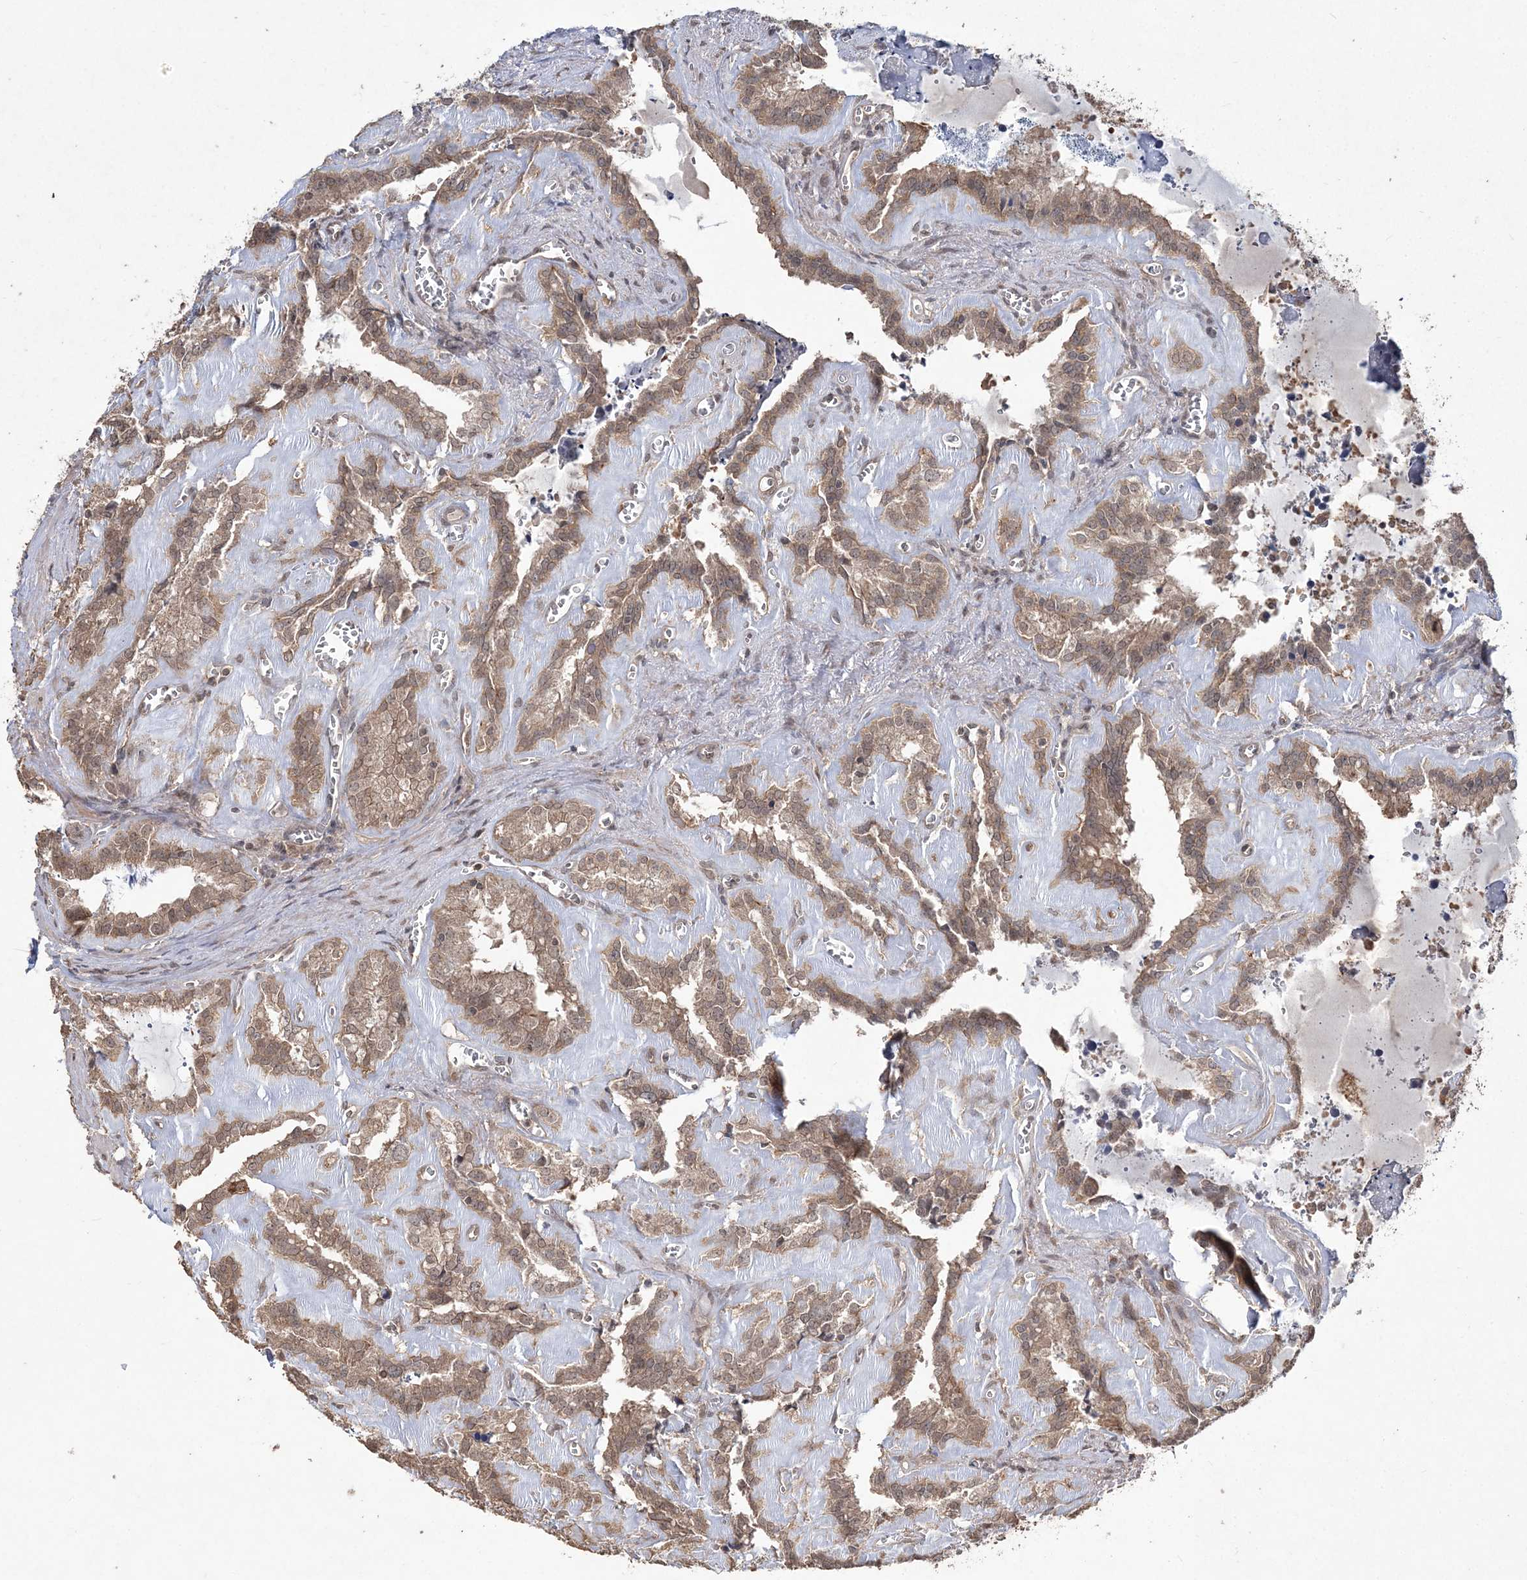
{"staining": {"intensity": "moderate", "quantity": ">75%", "location": "cytoplasmic/membranous,nuclear"}, "tissue": "seminal vesicle", "cell_type": "Glandular cells", "image_type": "normal", "snomed": [{"axis": "morphology", "description": "Normal tissue, NOS"}, {"axis": "topography", "description": "Prostate"}, {"axis": "topography", "description": "Seminal veicle"}], "caption": "Immunohistochemical staining of normal seminal vesicle demonstrates moderate cytoplasmic/membranous,nuclear protein expression in approximately >75% of glandular cells. The protein is stained brown, and the nuclei are stained in blue (DAB IHC with brightfield microscopy, high magnification).", "gene": "EHHADH", "patient": {"sex": "male", "age": 59}}